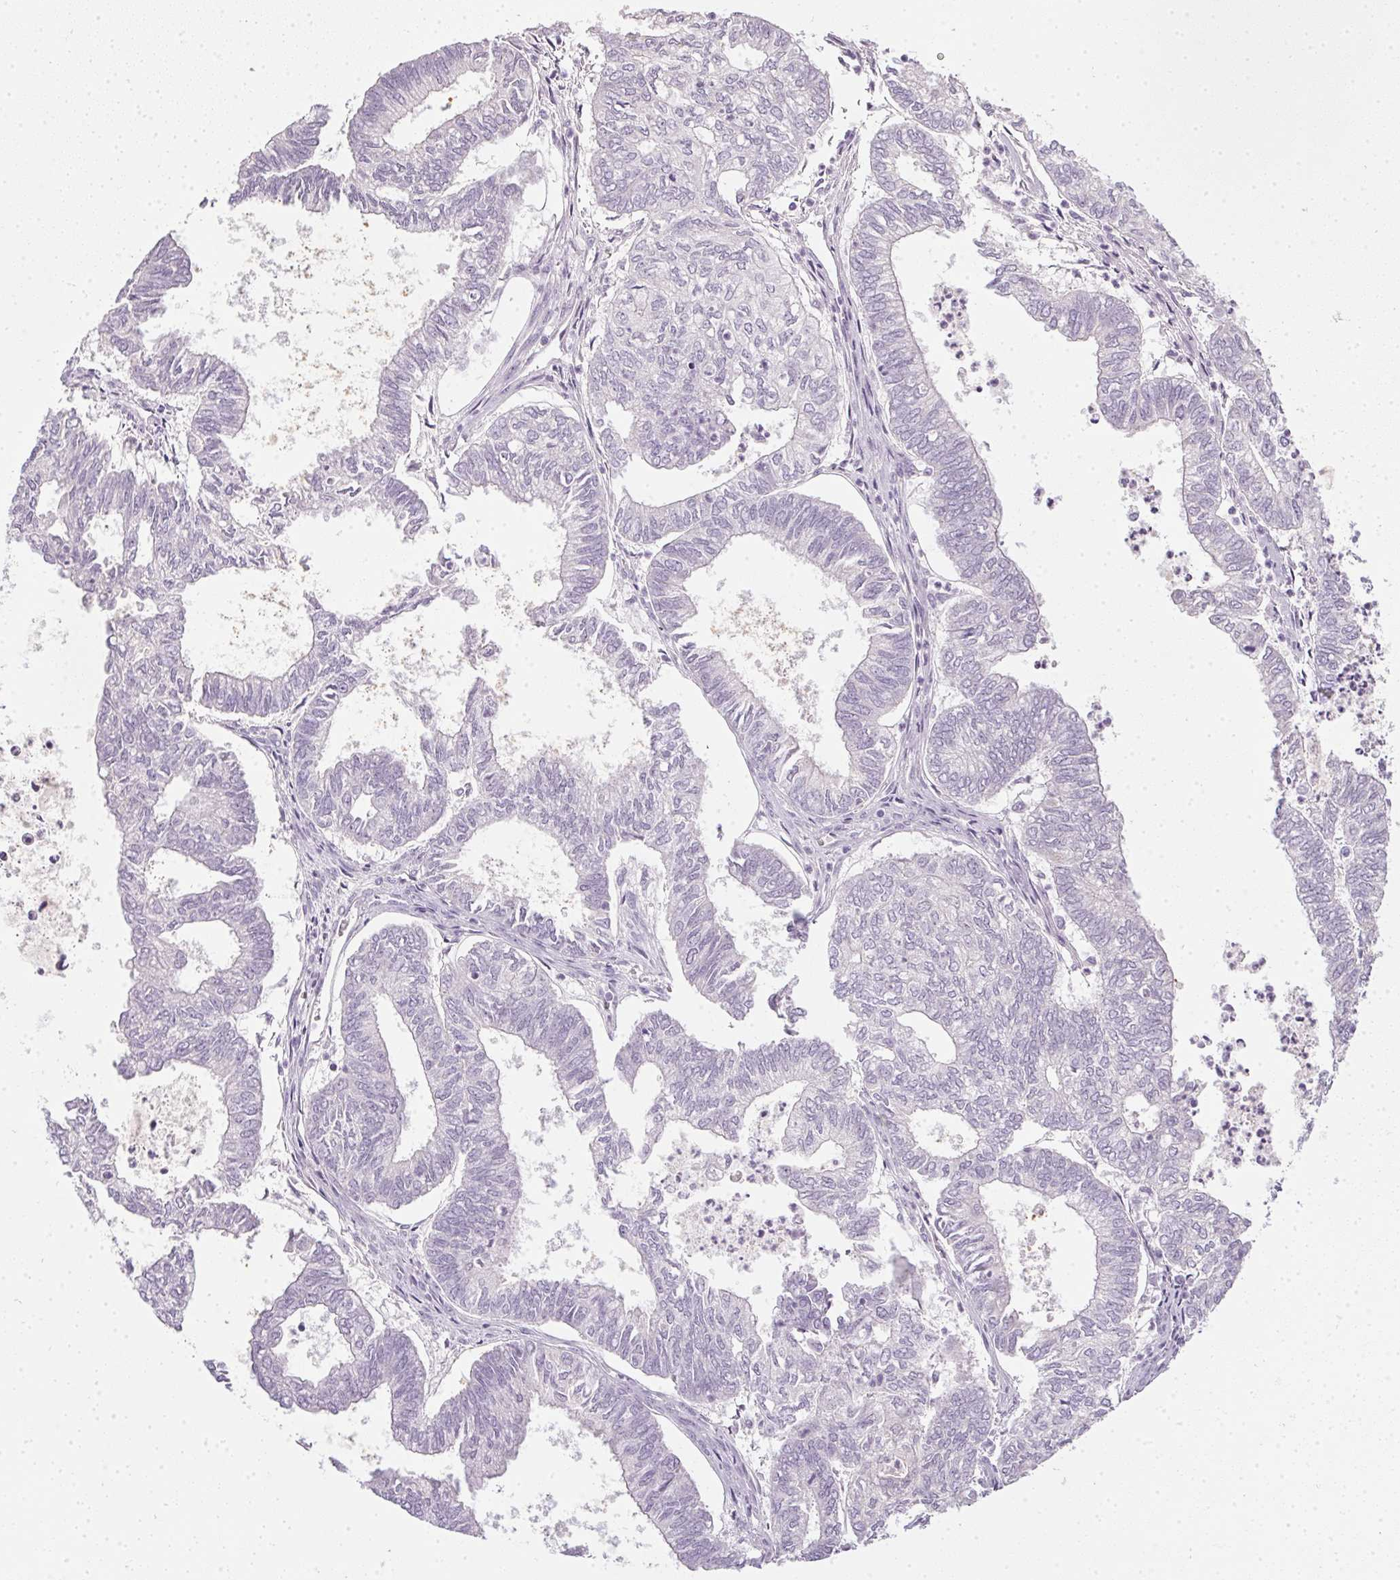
{"staining": {"intensity": "negative", "quantity": "none", "location": "none"}, "tissue": "ovarian cancer", "cell_type": "Tumor cells", "image_type": "cancer", "snomed": [{"axis": "morphology", "description": "Carcinoma, endometroid"}, {"axis": "topography", "description": "Ovary"}], "caption": "The immunohistochemistry (IHC) histopathology image has no significant staining in tumor cells of ovarian cancer tissue.", "gene": "TMEM72", "patient": {"sex": "female", "age": 64}}